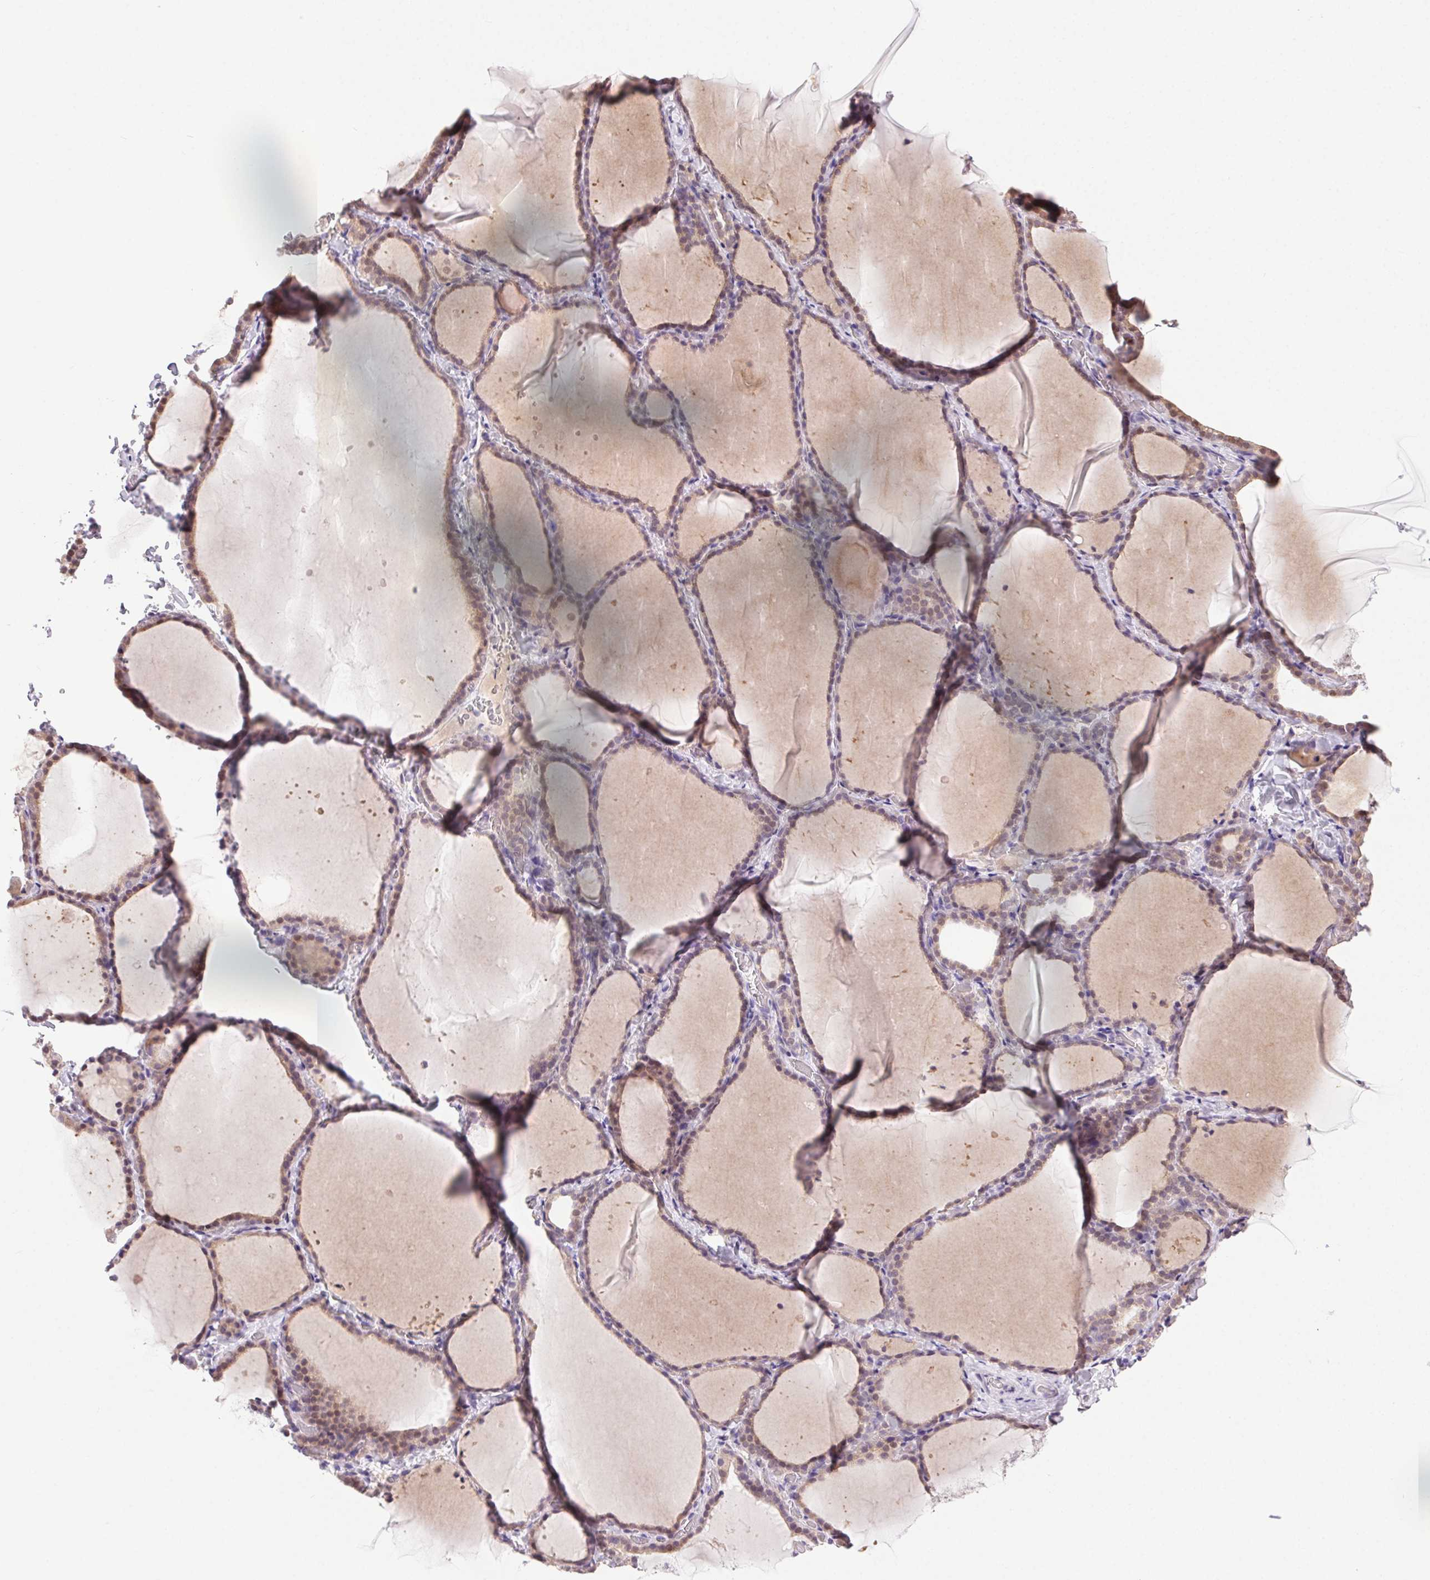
{"staining": {"intensity": "weak", "quantity": "25%-75%", "location": "nuclear"}, "tissue": "thyroid gland", "cell_type": "Glandular cells", "image_type": "normal", "snomed": [{"axis": "morphology", "description": "Normal tissue, NOS"}, {"axis": "topography", "description": "Thyroid gland"}], "caption": "Benign thyroid gland was stained to show a protein in brown. There is low levels of weak nuclear expression in approximately 25%-75% of glandular cells. (DAB (3,3'-diaminobenzidine) IHC, brown staining for protein, blue staining for nuclei).", "gene": "SYT11", "patient": {"sex": "female", "age": 22}}